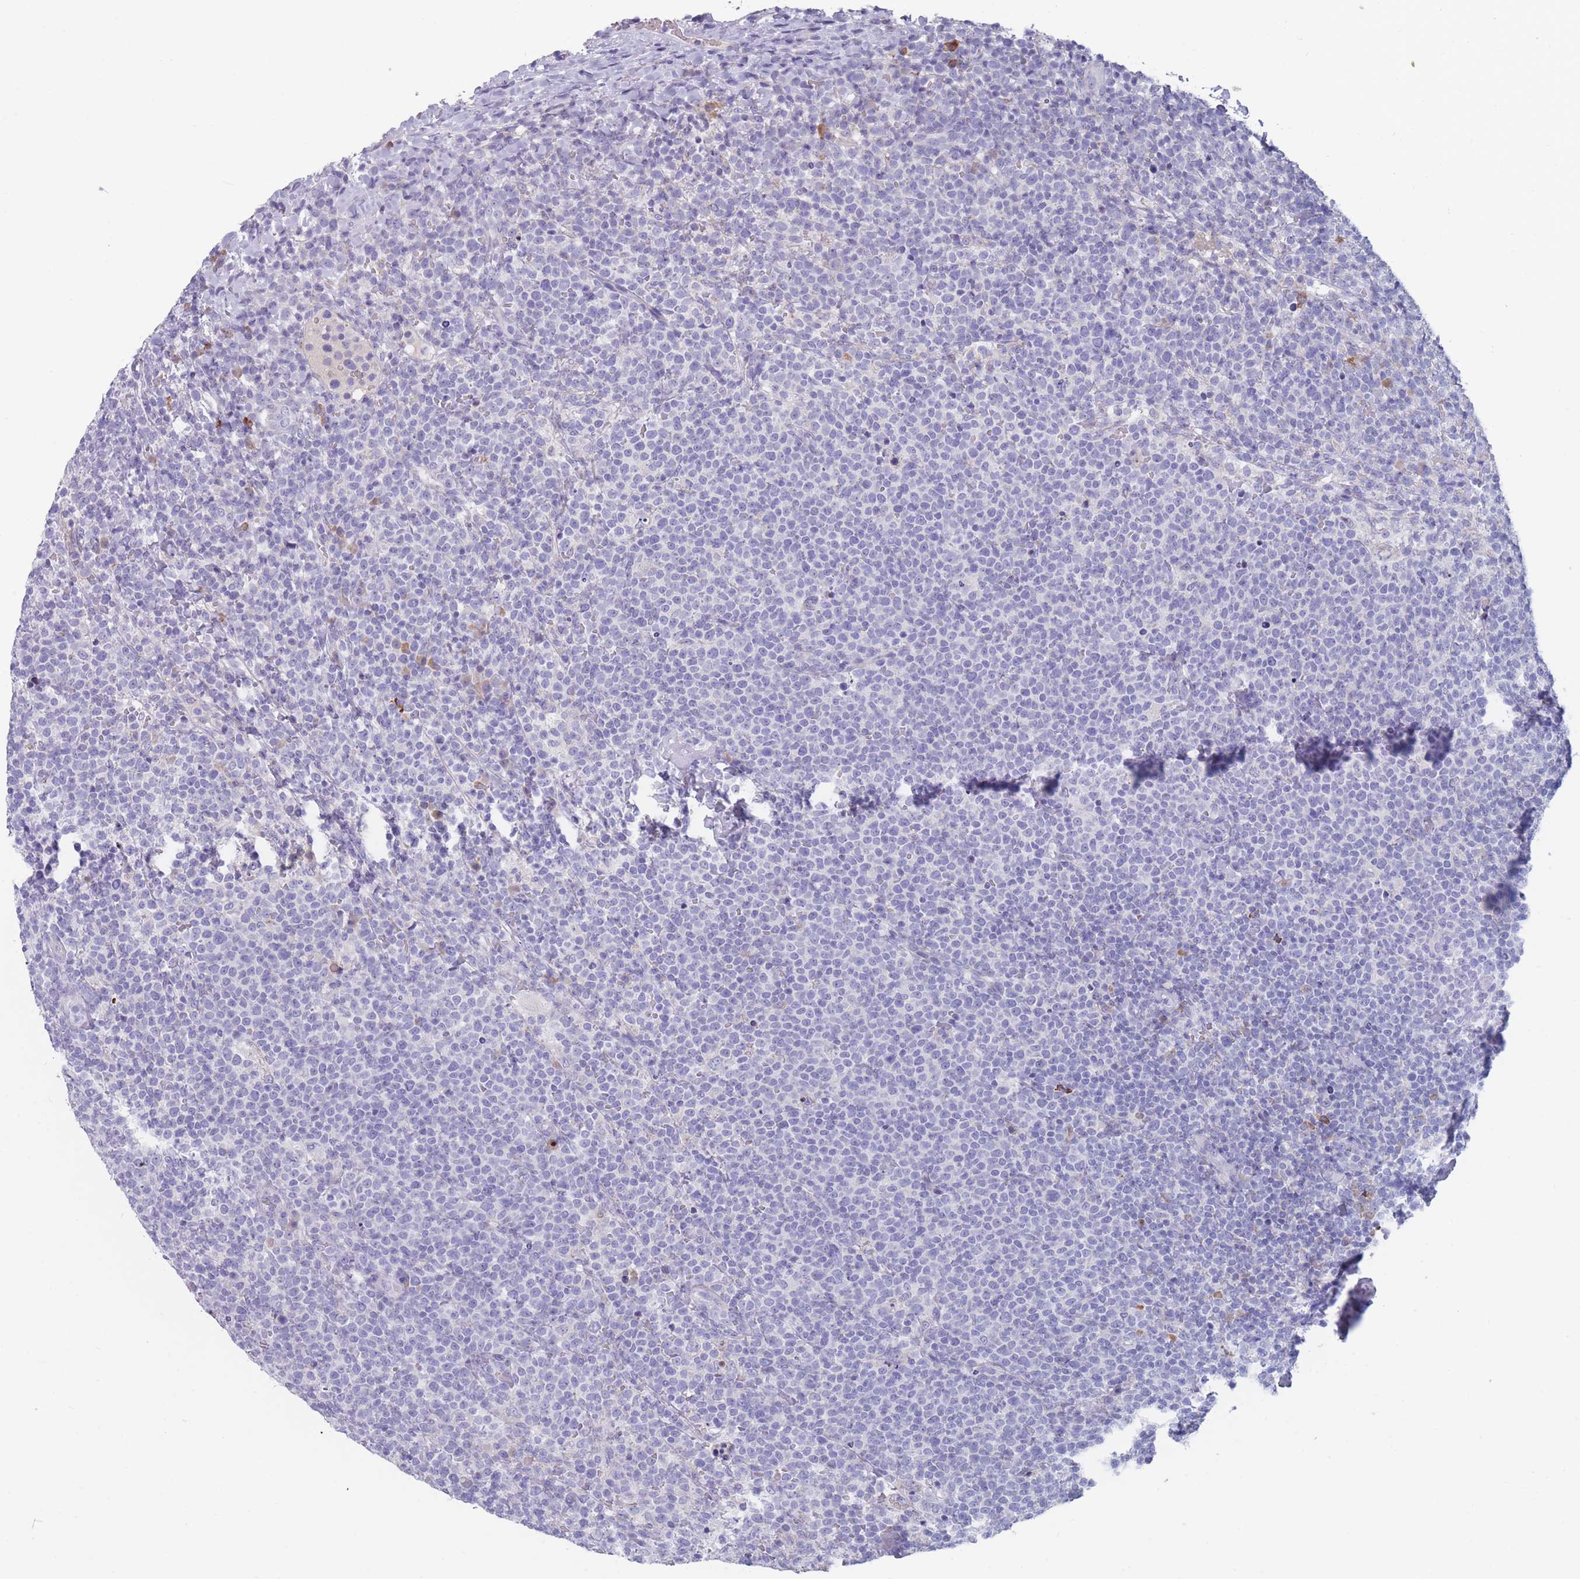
{"staining": {"intensity": "negative", "quantity": "none", "location": "none"}, "tissue": "lymphoma", "cell_type": "Tumor cells", "image_type": "cancer", "snomed": [{"axis": "morphology", "description": "Malignant lymphoma, non-Hodgkin's type, High grade"}, {"axis": "topography", "description": "Lymph node"}], "caption": "Immunohistochemistry image of human malignant lymphoma, non-Hodgkin's type (high-grade) stained for a protein (brown), which demonstrates no staining in tumor cells.", "gene": "ST8SIA5", "patient": {"sex": "male", "age": 61}}